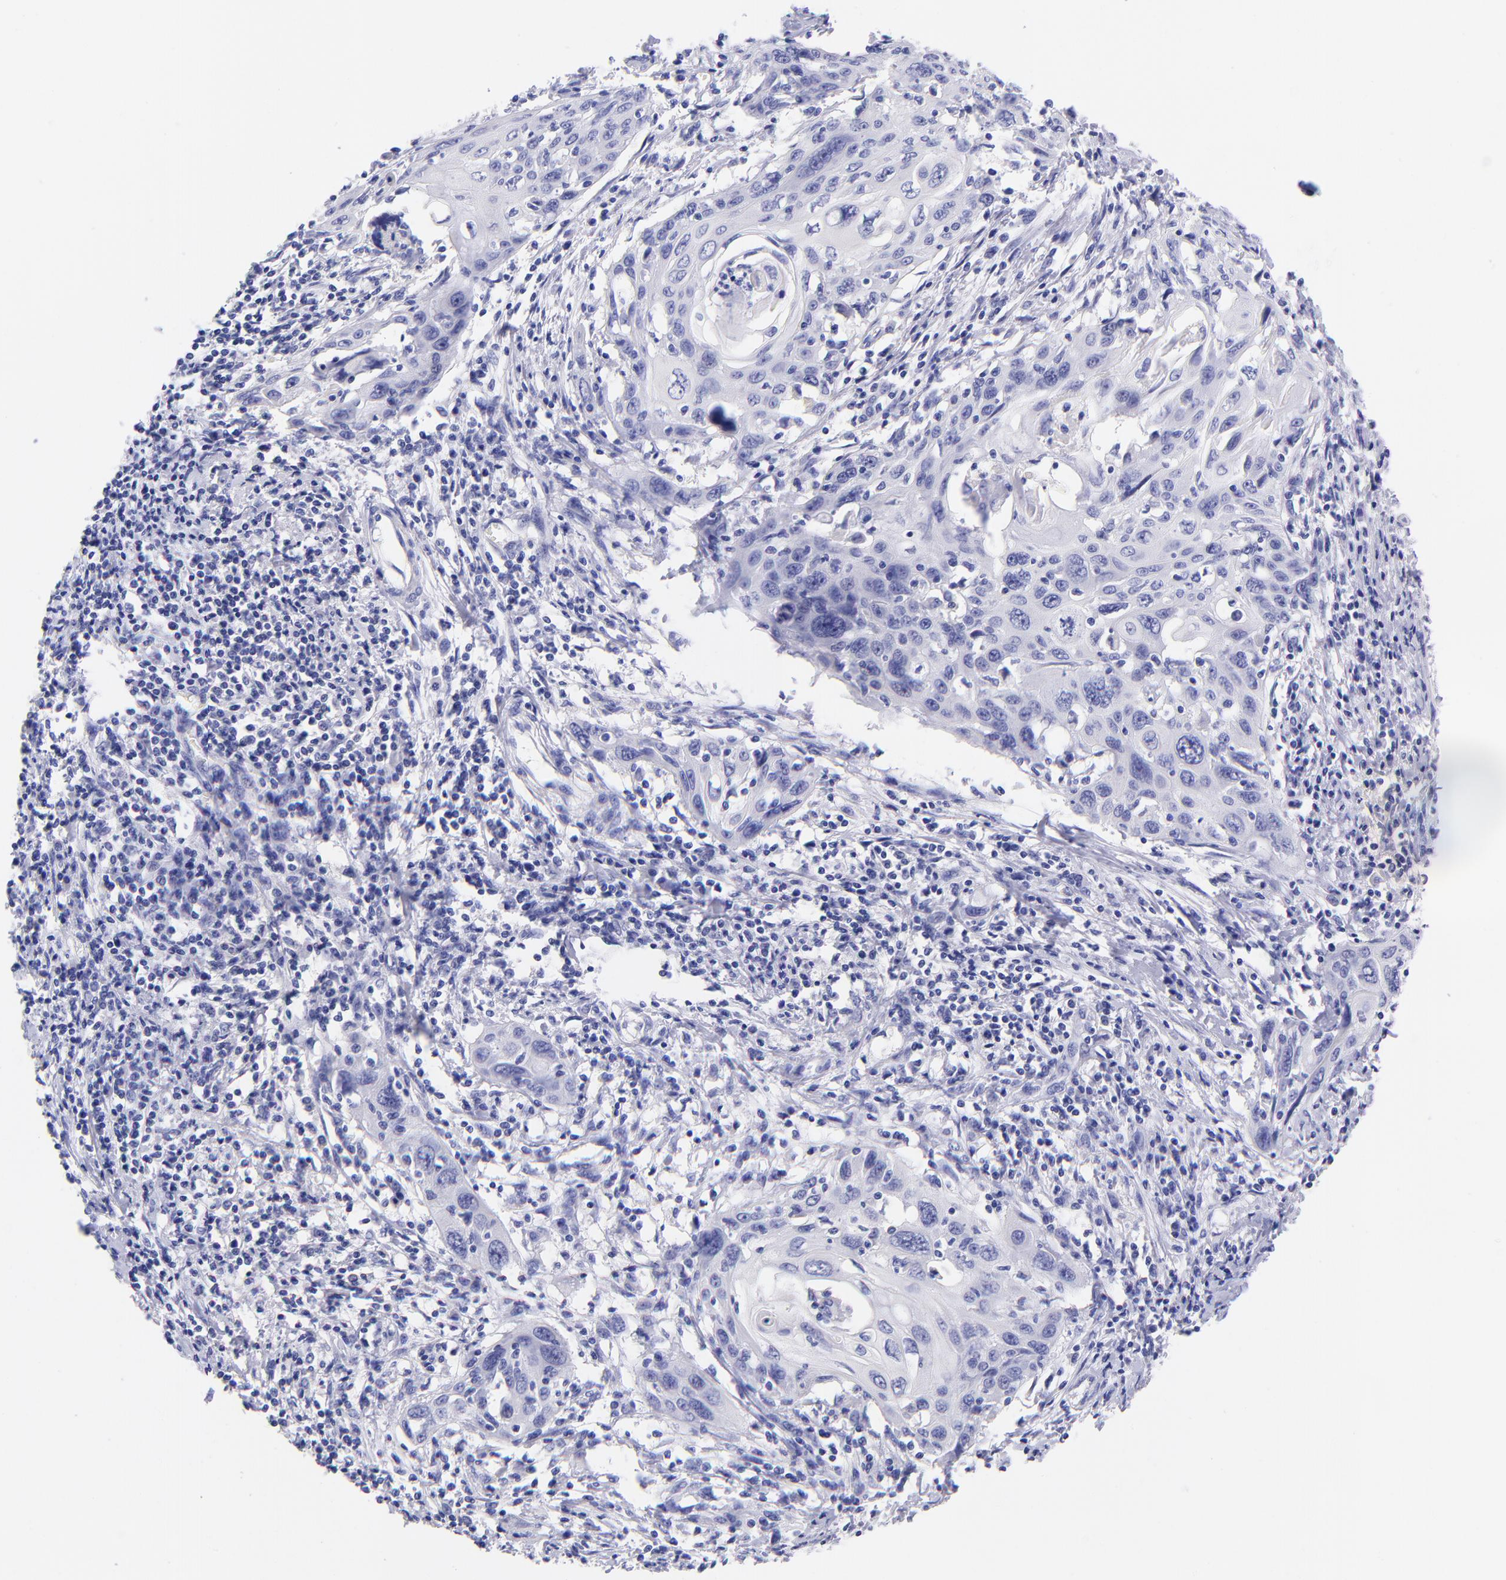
{"staining": {"intensity": "negative", "quantity": "none", "location": "none"}, "tissue": "cervical cancer", "cell_type": "Tumor cells", "image_type": "cancer", "snomed": [{"axis": "morphology", "description": "Squamous cell carcinoma, NOS"}, {"axis": "topography", "description": "Cervix"}], "caption": "Immunohistochemistry (IHC) photomicrograph of cervical squamous cell carcinoma stained for a protein (brown), which exhibits no staining in tumor cells.", "gene": "RAB3B", "patient": {"sex": "female", "age": 54}}